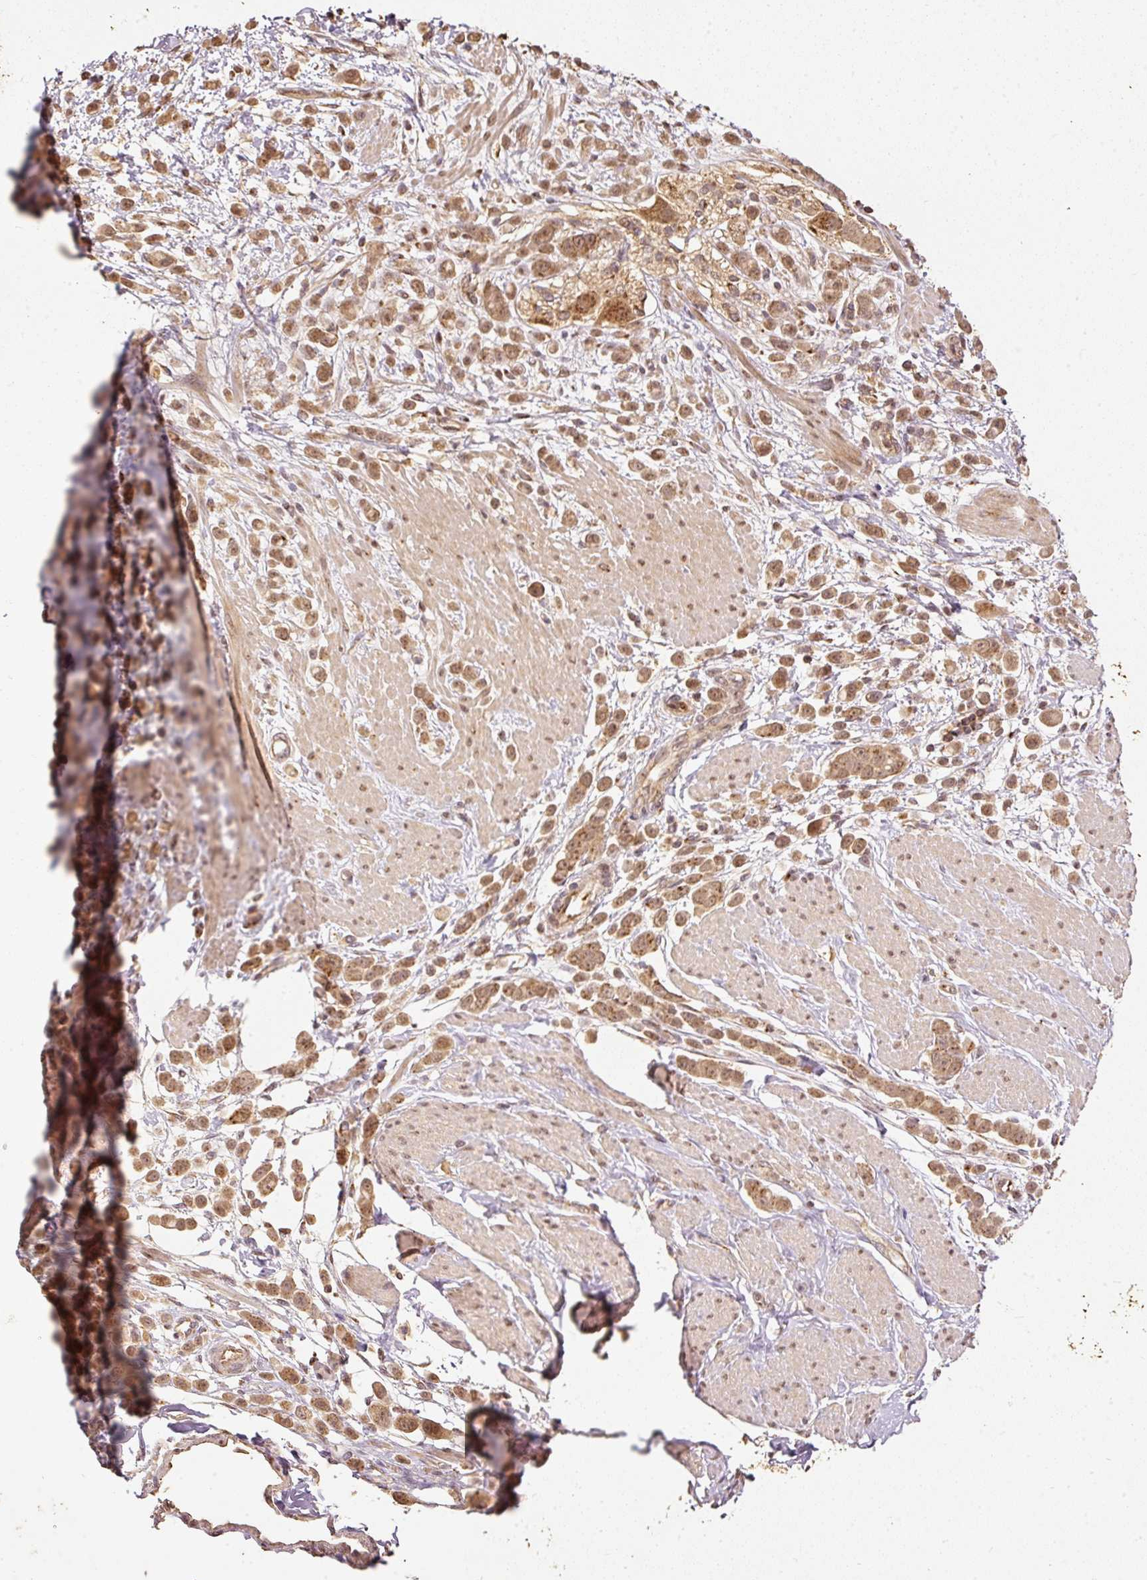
{"staining": {"intensity": "moderate", "quantity": ">75%", "location": "cytoplasmic/membranous"}, "tissue": "pancreatic cancer", "cell_type": "Tumor cells", "image_type": "cancer", "snomed": [{"axis": "morphology", "description": "Normal tissue, NOS"}, {"axis": "morphology", "description": "Adenocarcinoma, NOS"}, {"axis": "topography", "description": "Pancreas"}], "caption": "Moderate cytoplasmic/membranous protein positivity is seen in approximately >75% of tumor cells in pancreatic cancer.", "gene": "FUT8", "patient": {"sex": "female", "age": 64}}